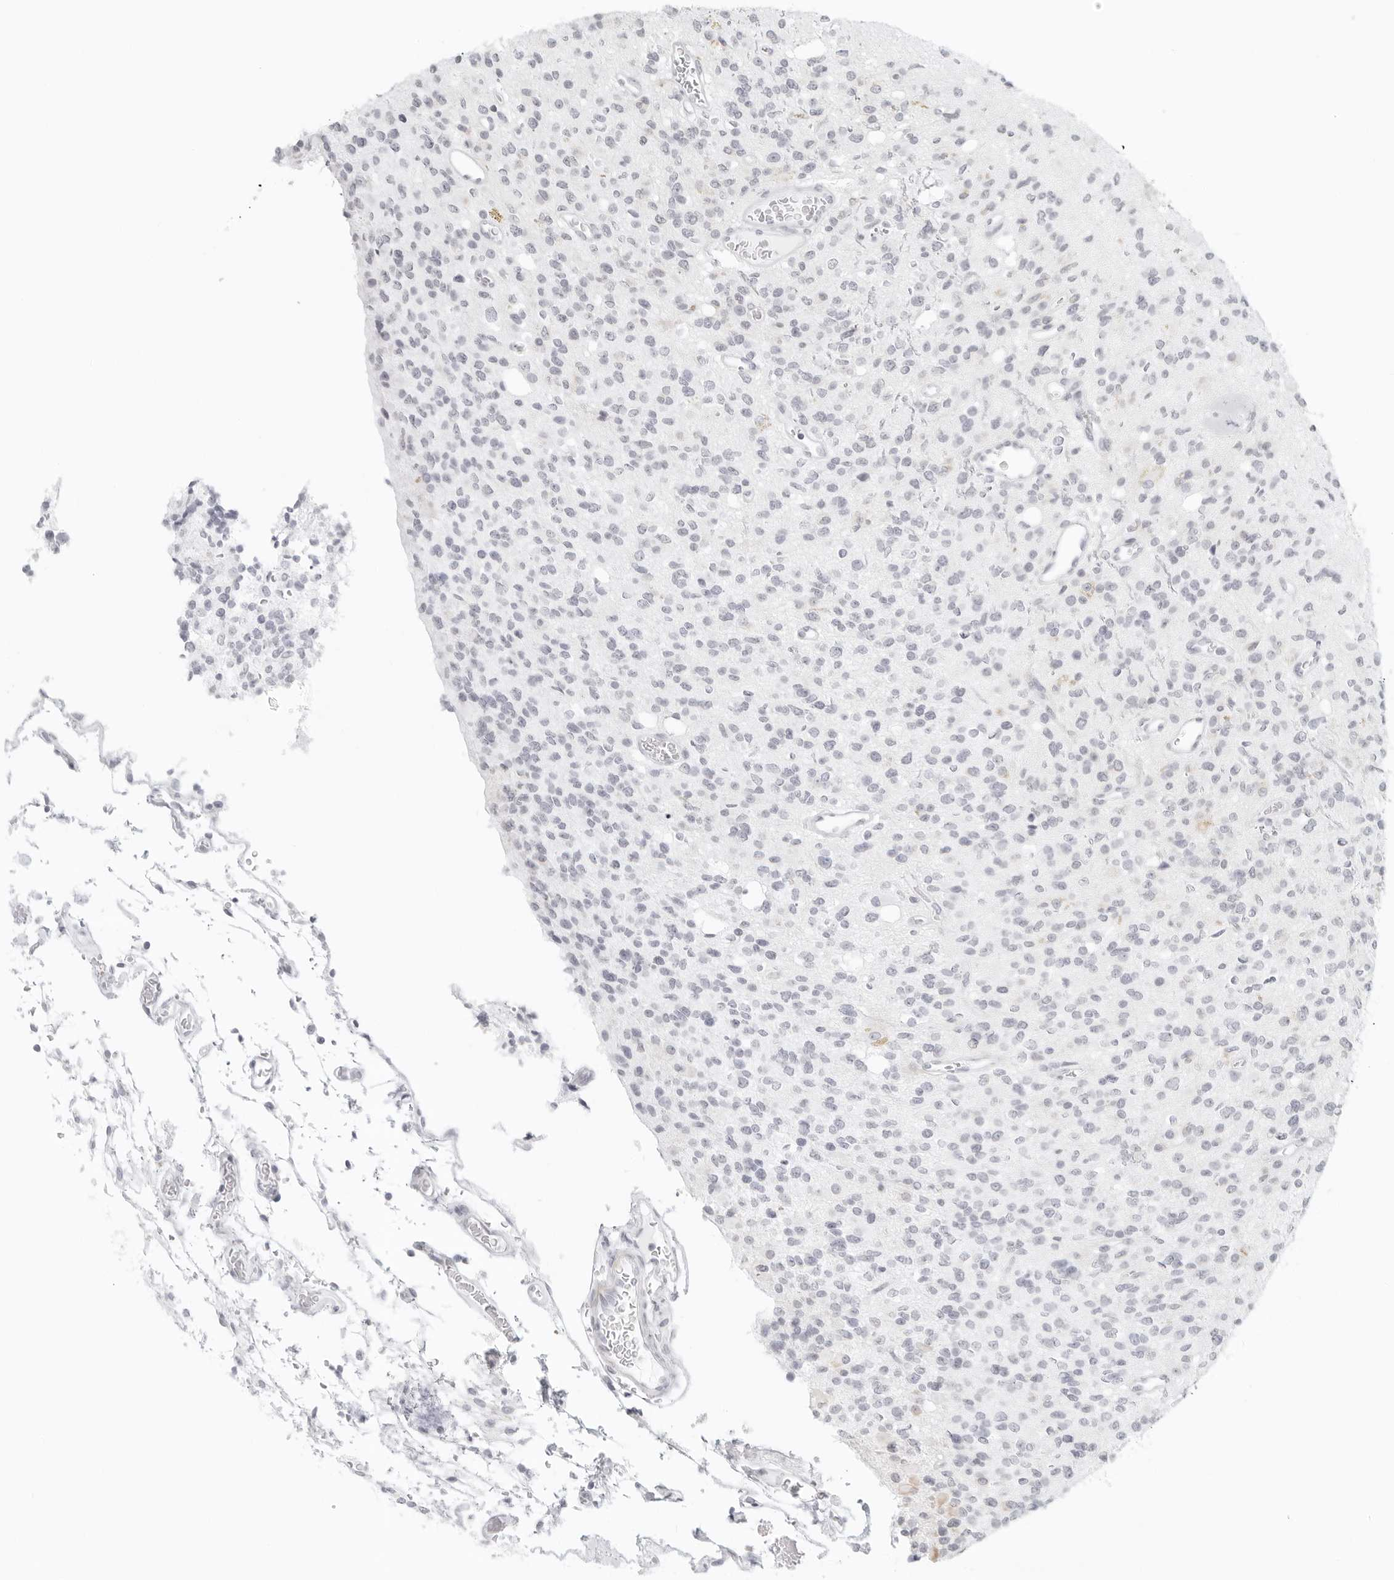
{"staining": {"intensity": "negative", "quantity": "none", "location": "none"}, "tissue": "glioma", "cell_type": "Tumor cells", "image_type": "cancer", "snomed": [{"axis": "morphology", "description": "Glioma, malignant, High grade"}, {"axis": "topography", "description": "Brain"}], "caption": "Immunohistochemistry (IHC) histopathology image of neoplastic tissue: human malignant glioma (high-grade) stained with DAB shows no significant protein positivity in tumor cells.", "gene": "RPS6KC1", "patient": {"sex": "male", "age": 34}}